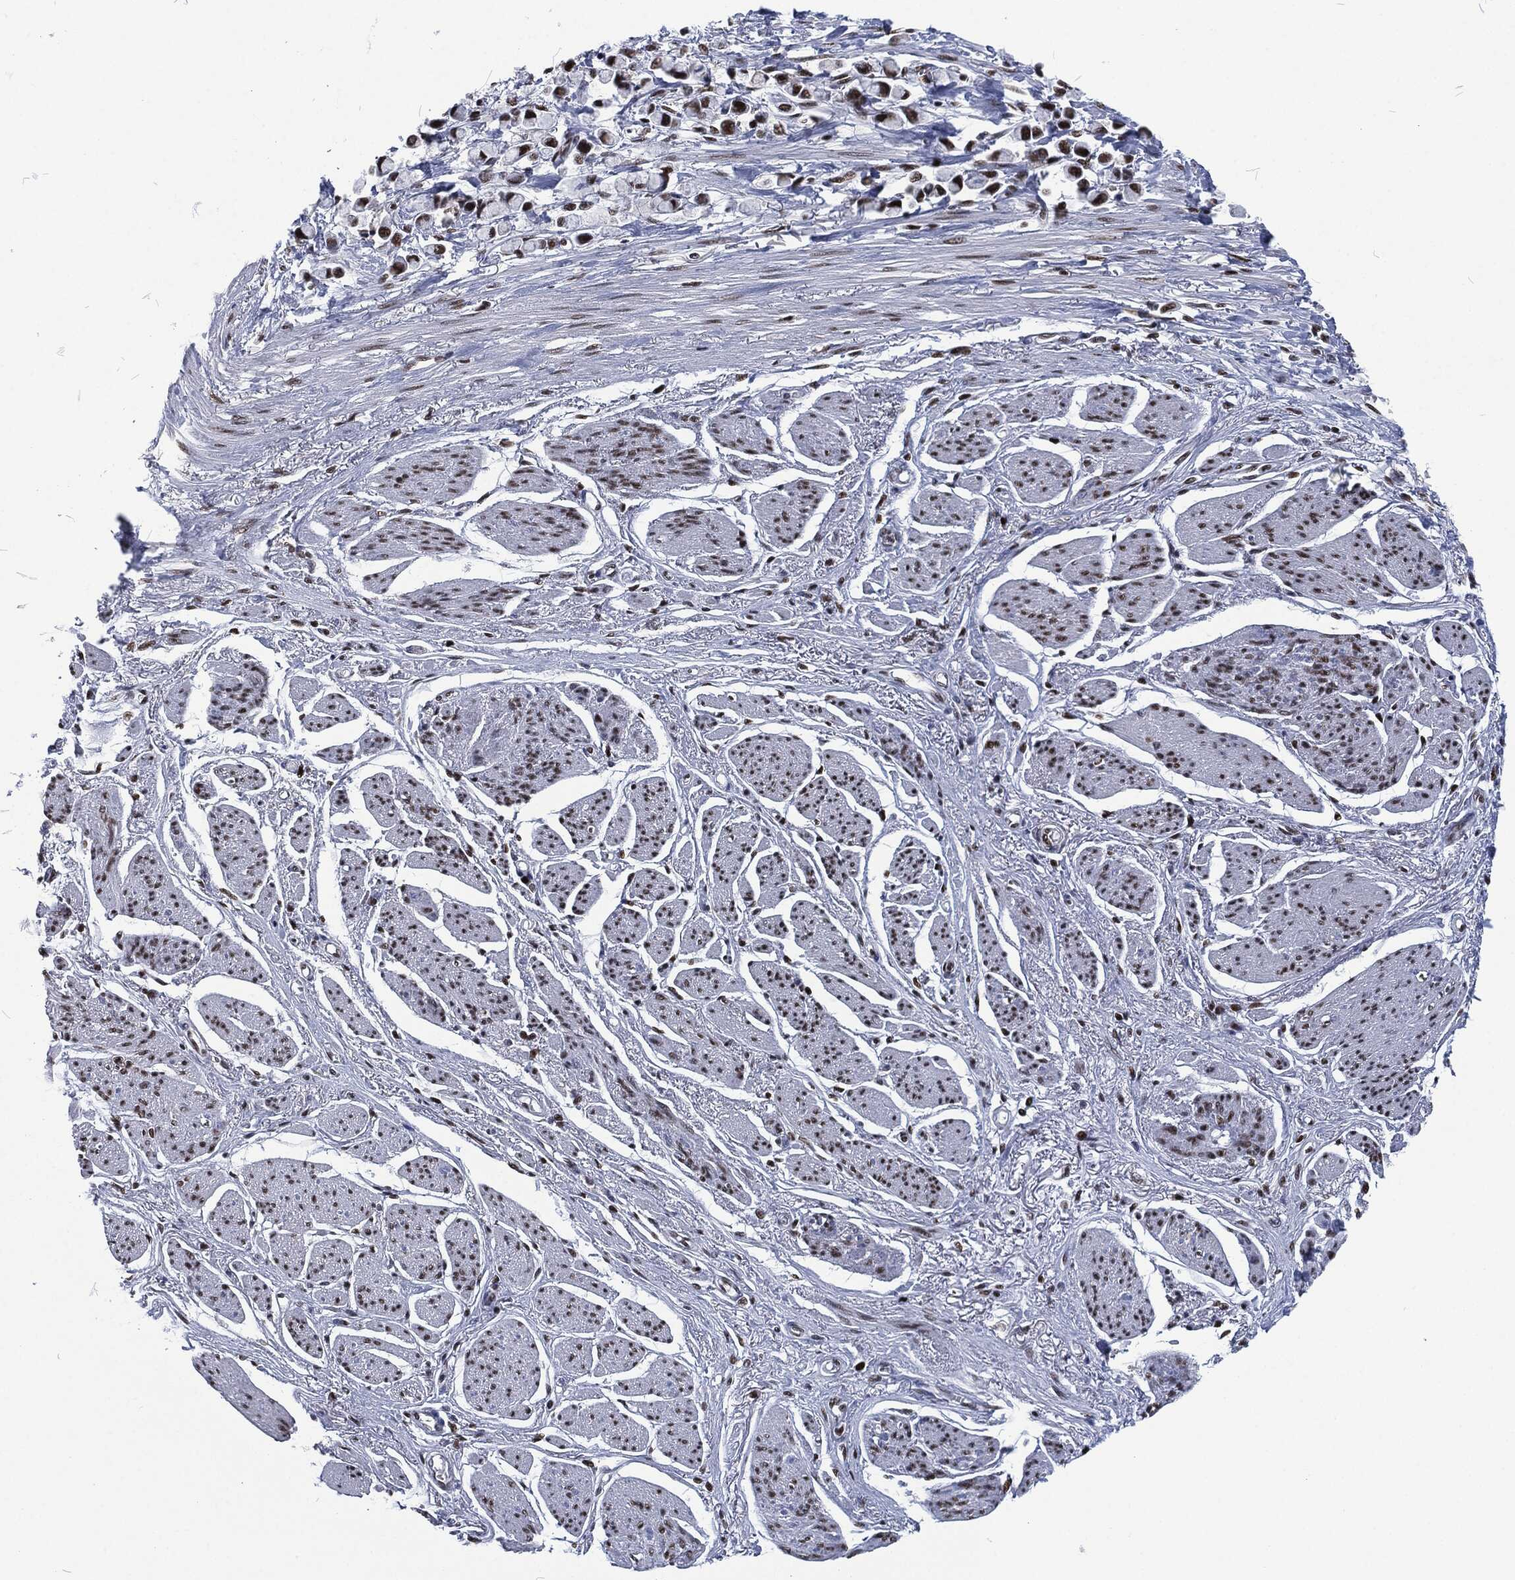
{"staining": {"intensity": "strong", "quantity": ">75%", "location": "nuclear"}, "tissue": "stomach cancer", "cell_type": "Tumor cells", "image_type": "cancer", "snomed": [{"axis": "morphology", "description": "Adenocarcinoma, NOS"}, {"axis": "topography", "description": "Stomach"}], "caption": "This image exhibits immunohistochemistry (IHC) staining of human stomach cancer, with high strong nuclear positivity in approximately >75% of tumor cells.", "gene": "DCPS", "patient": {"sex": "female", "age": 81}}